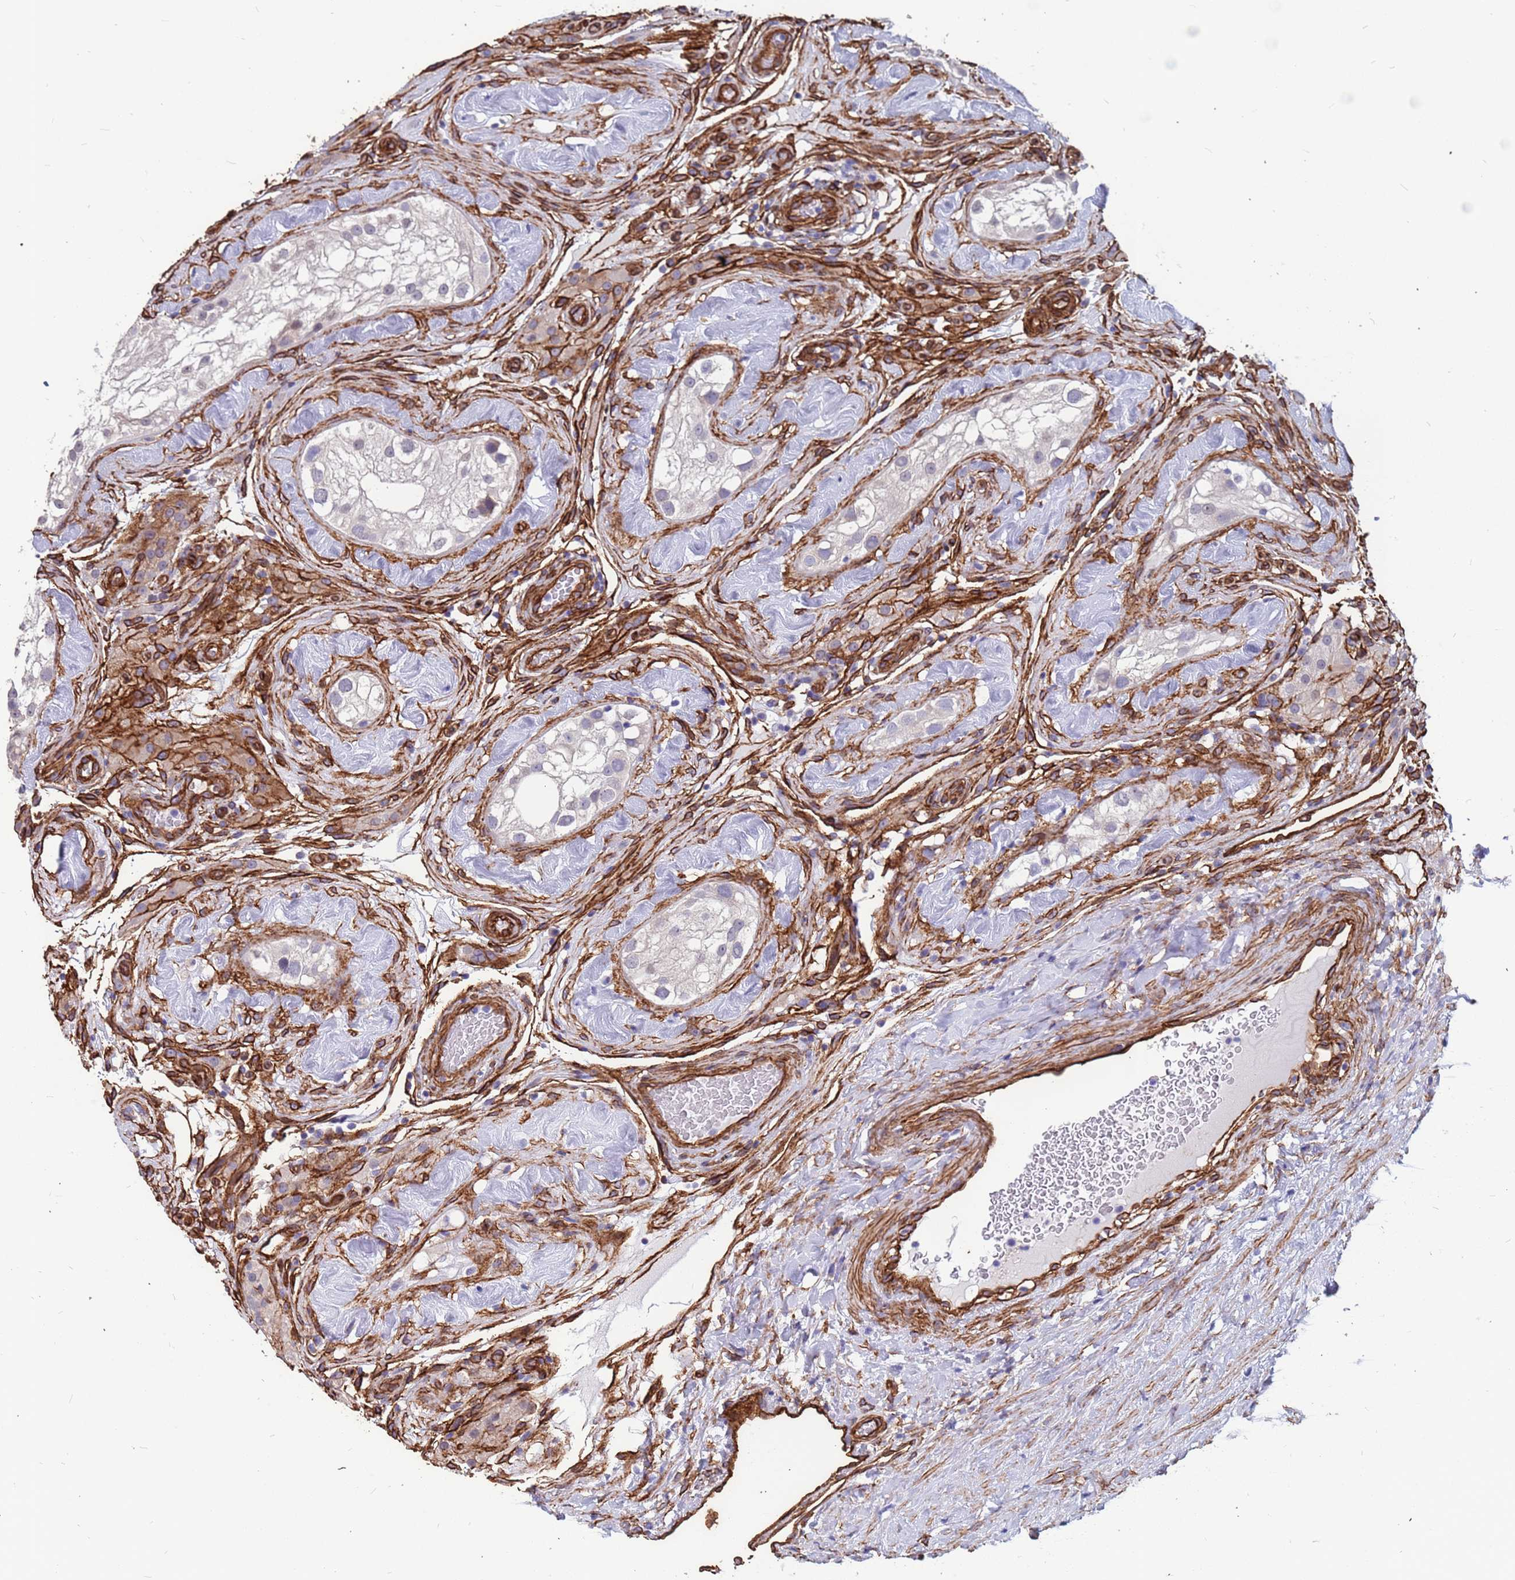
{"staining": {"intensity": "negative", "quantity": "none", "location": "none"}, "tissue": "testis cancer", "cell_type": "Tumor cells", "image_type": "cancer", "snomed": [{"axis": "morphology", "description": "Seminoma, NOS"}, {"axis": "topography", "description": "Testis"}], "caption": "Histopathology image shows no significant protein staining in tumor cells of testis cancer.", "gene": "EHD2", "patient": {"sex": "male", "age": 46}}